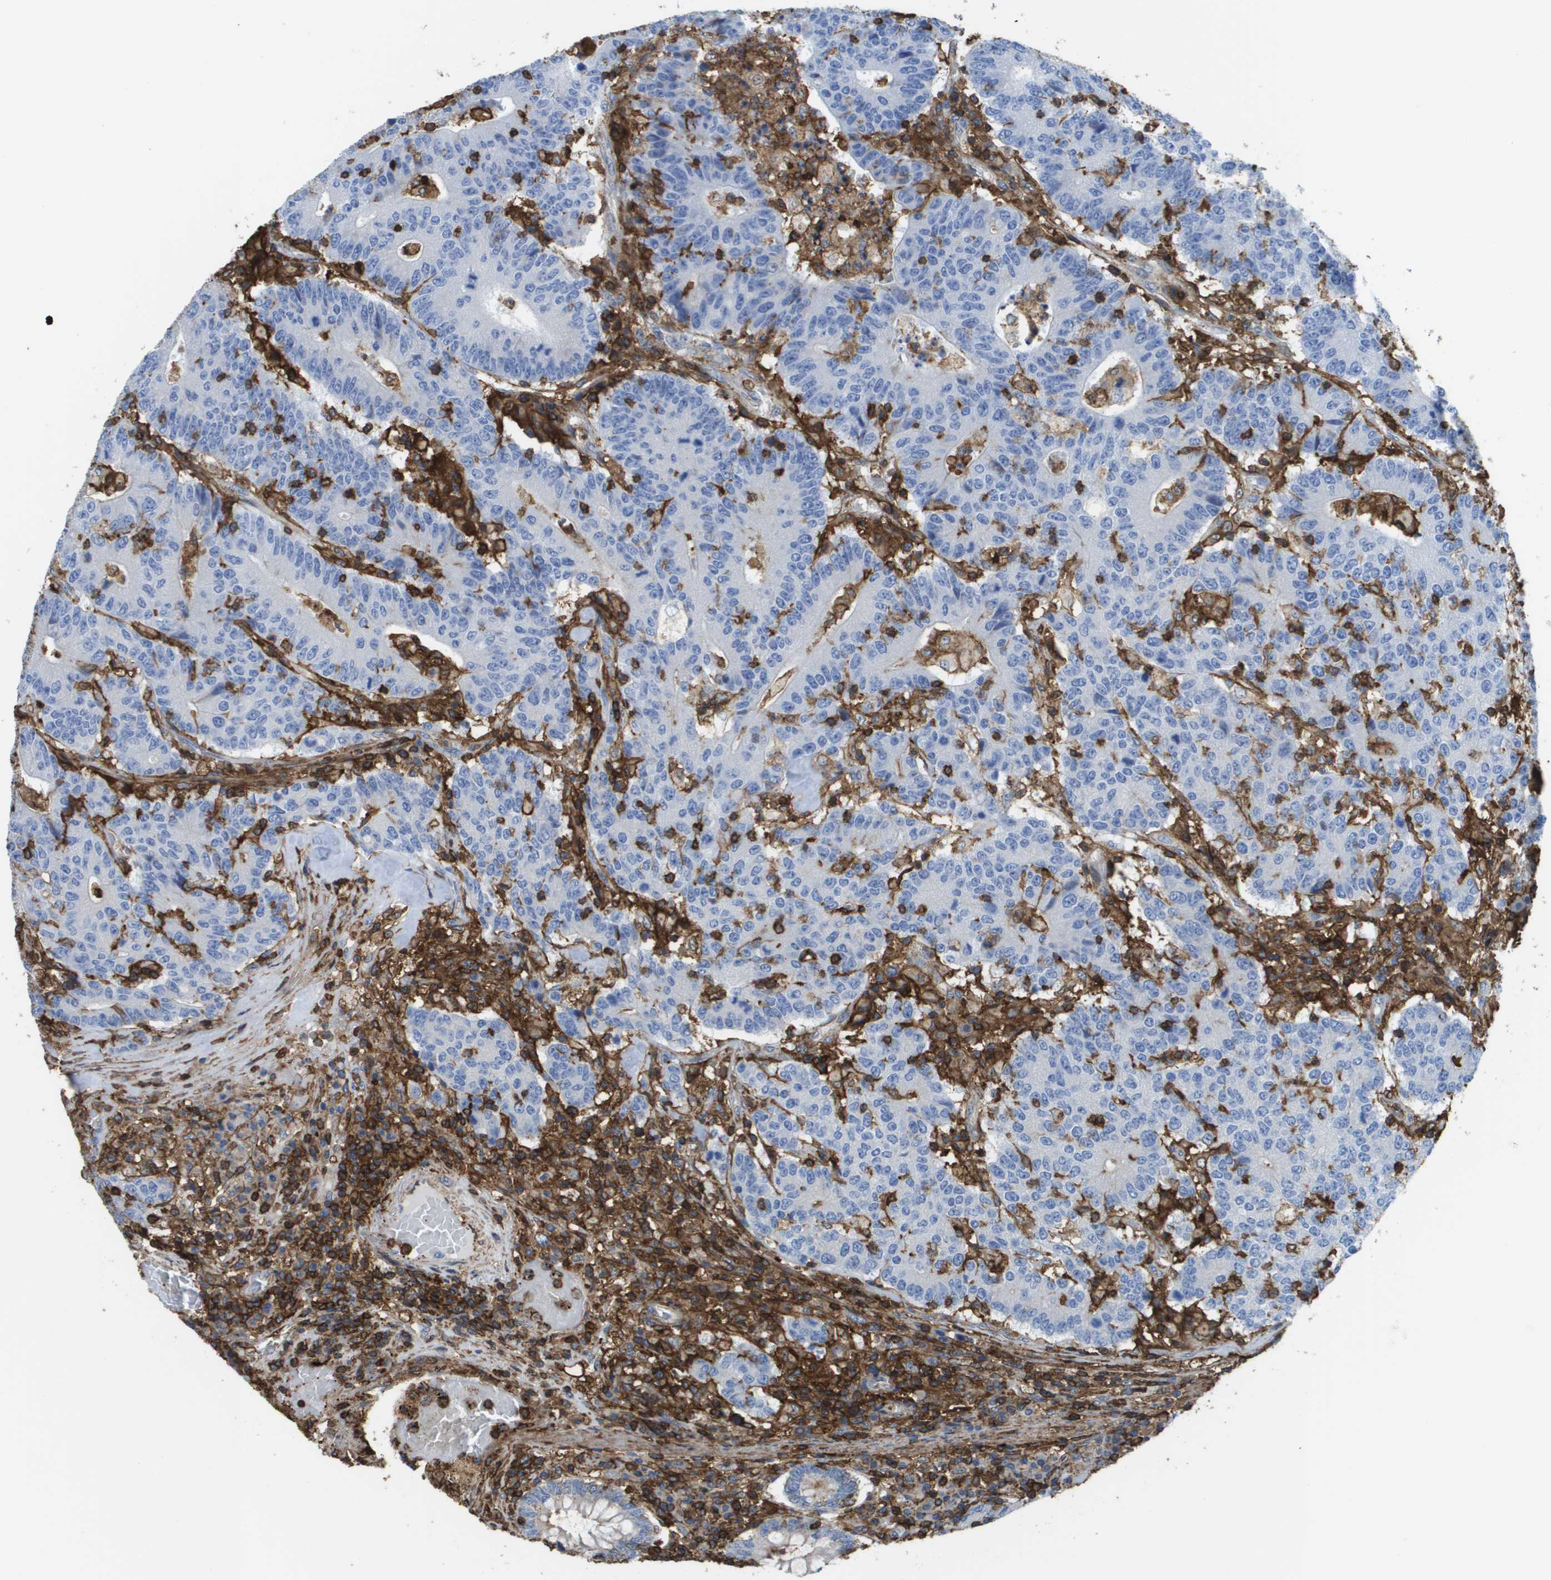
{"staining": {"intensity": "negative", "quantity": "none", "location": "none"}, "tissue": "colorectal cancer", "cell_type": "Tumor cells", "image_type": "cancer", "snomed": [{"axis": "morphology", "description": "Normal tissue, NOS"}, {"axis": "morphology", "description": "Adenocarcinoma, NOS"}, {"axis": "topography", "description": "Colon"}], "caption": "Colorectal adenocarcinoma was stained to show a protein in brown. There is no significant staining in tumor cells. The staining was performed using DAB (3,3'-diaminobenzidine) to visualize the protein expression in brown, while the nuclei were stained in blue with hematoxylin (Magnification: 20x).", "gene": "PASK", "patient": {"sex": "female", "age": 75}}